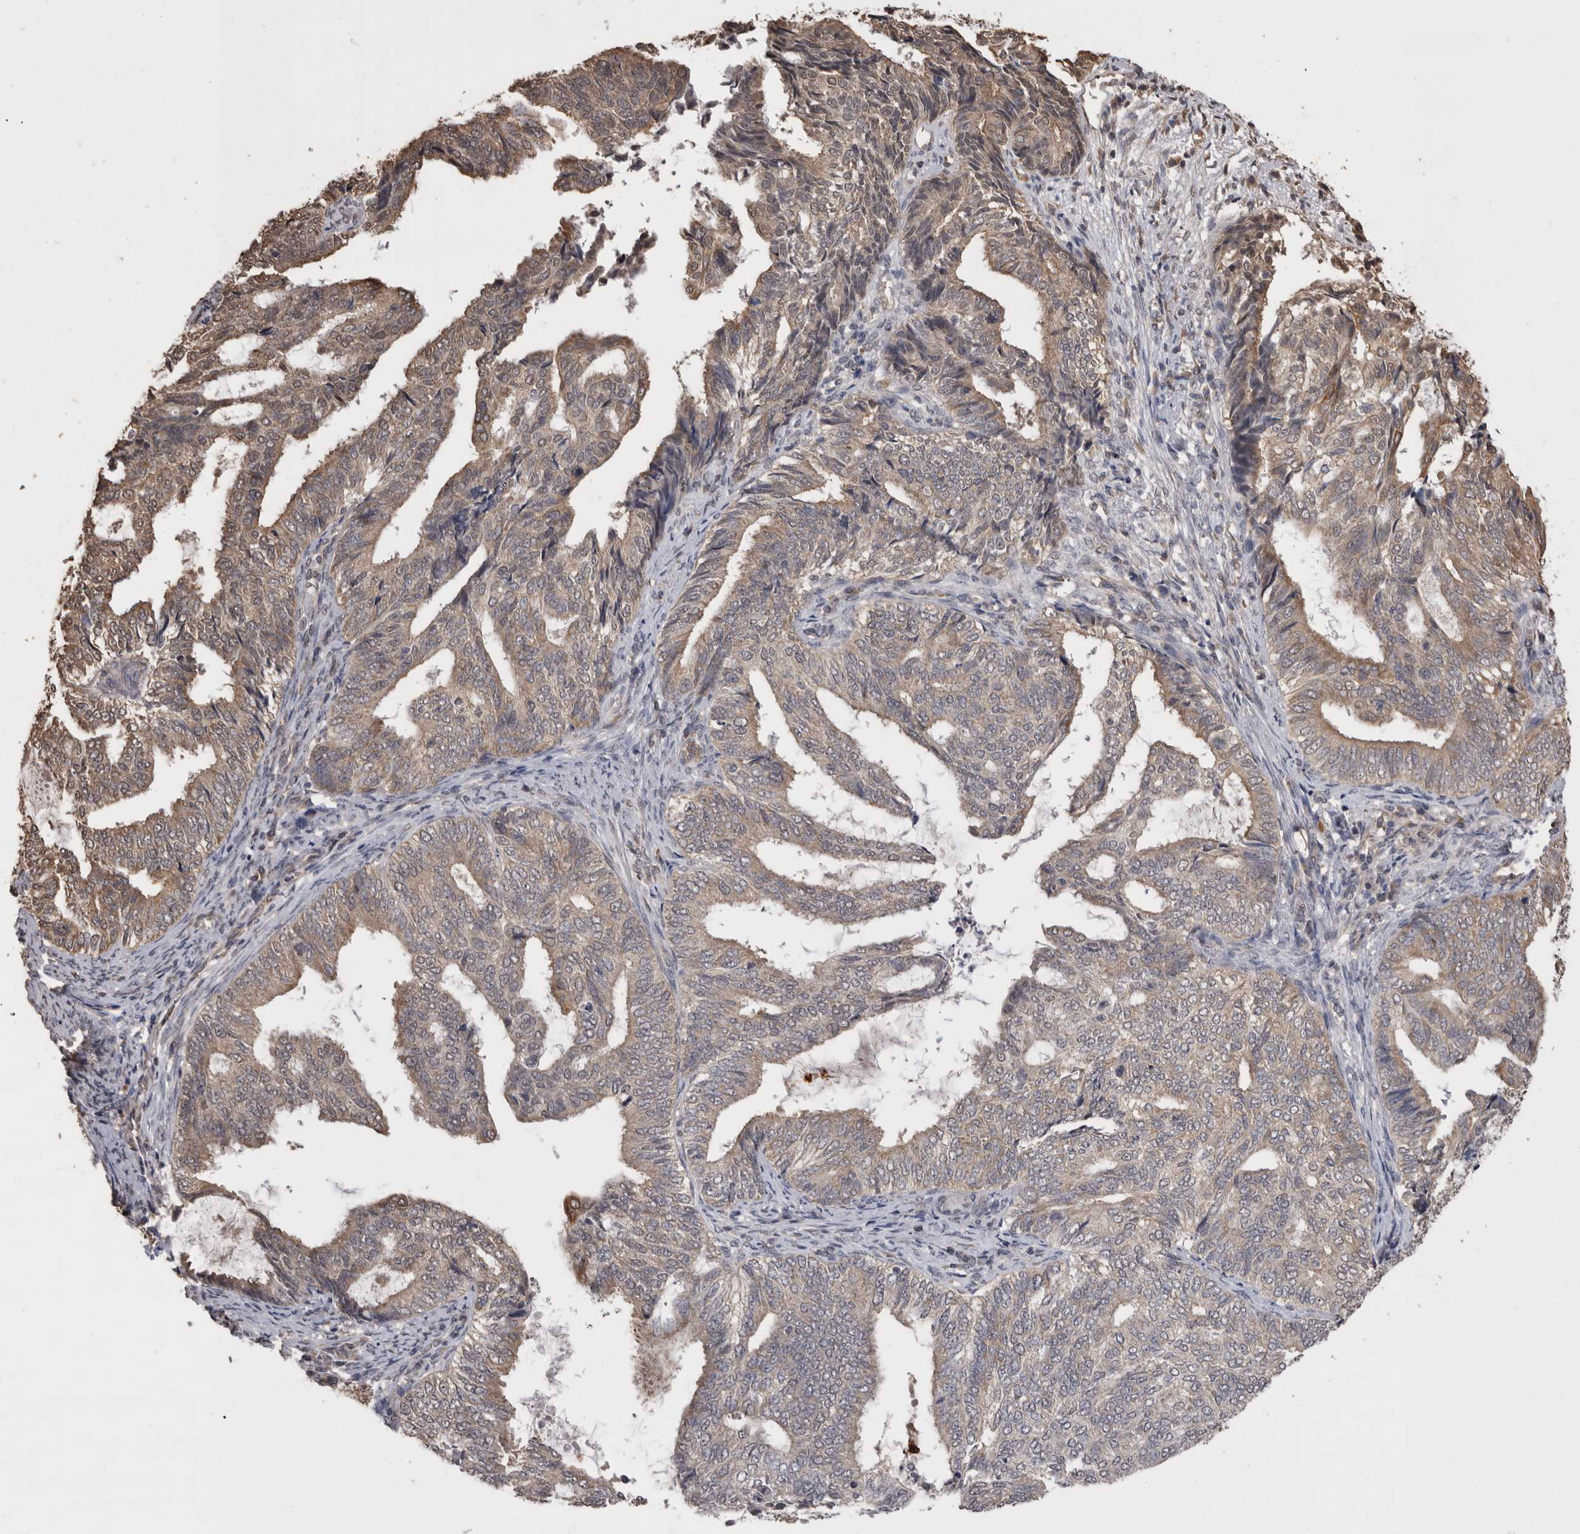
{"staining": {"intensity": "weak", "quantity": "25%-75%", "location": "cytoplasmic/membranous"}, "tissue": "endometrial cancer", "cell_type": "Tumor cells", "image_type": "cancer", "snomed": [{"axis": "morphology", "description": "Adenocarcinoma, NOS"}, {"axis": "topography", "description": "Endometrium"}], "caption": "Brown immunohistochemical staining in human adenocarcinoma (endometrial) exhibits weak cytoplasmic/membranous positivity in about 25%-75% of tumor cells.", "gene": "PAK4", "patient": {"sex": "female", "age": 58}}